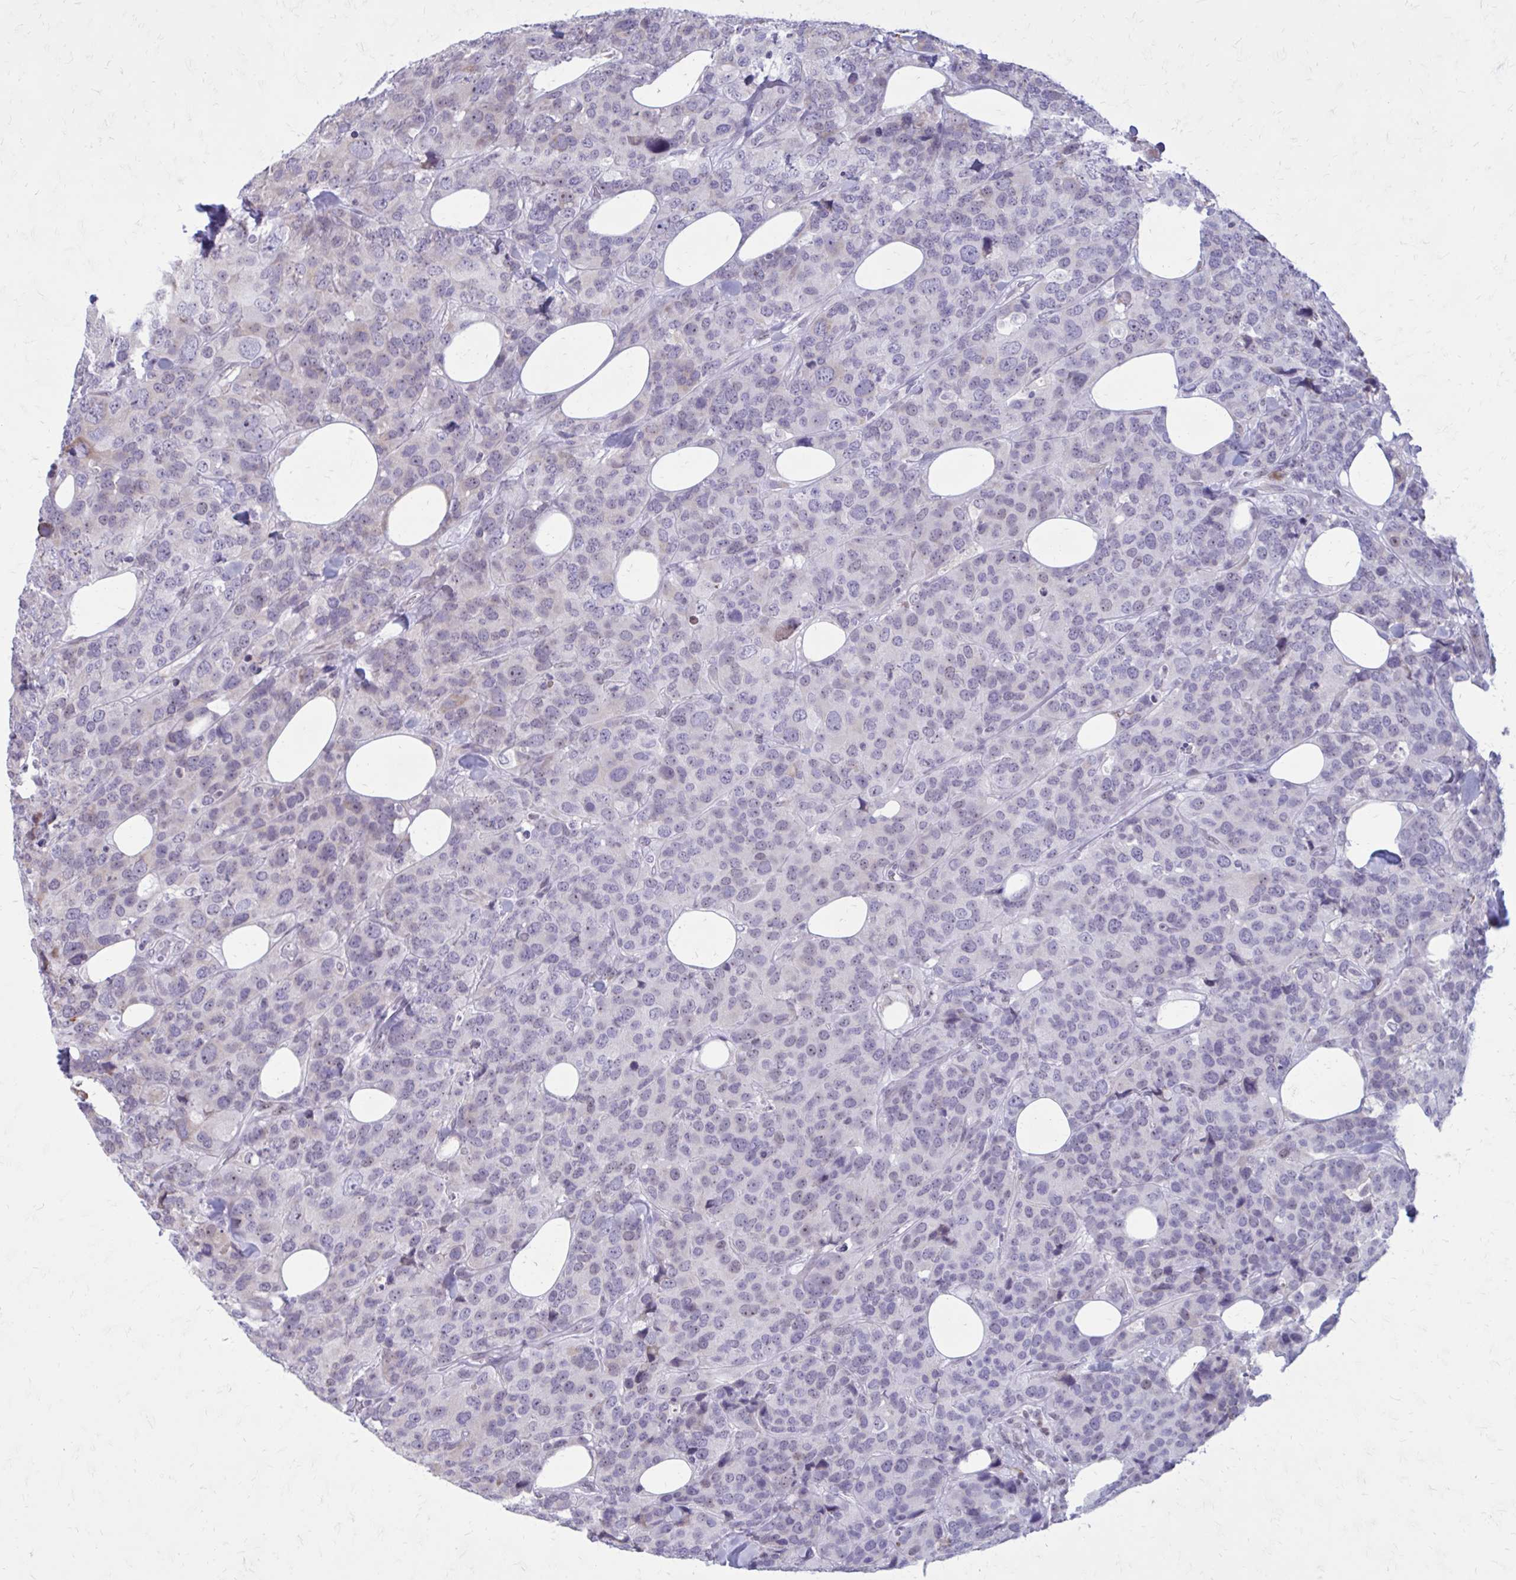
{"staining": {"intensity": "negative", "quantity": "none", "location": "none"}, "tissue": "breast cancer", "cell_type": "Tumor cells", "image_type": "cancer", "snomed": [{"axis": "morphology", "description": "Lobular carcinoma"}, {"axis": "topography", "description": "Breast"}], "caption": "Tumor cells are negative for protein expression in human breast lobular carcinoma.", "gene": "PROSER1", "patient": {"sex": "female", "age": 59}}